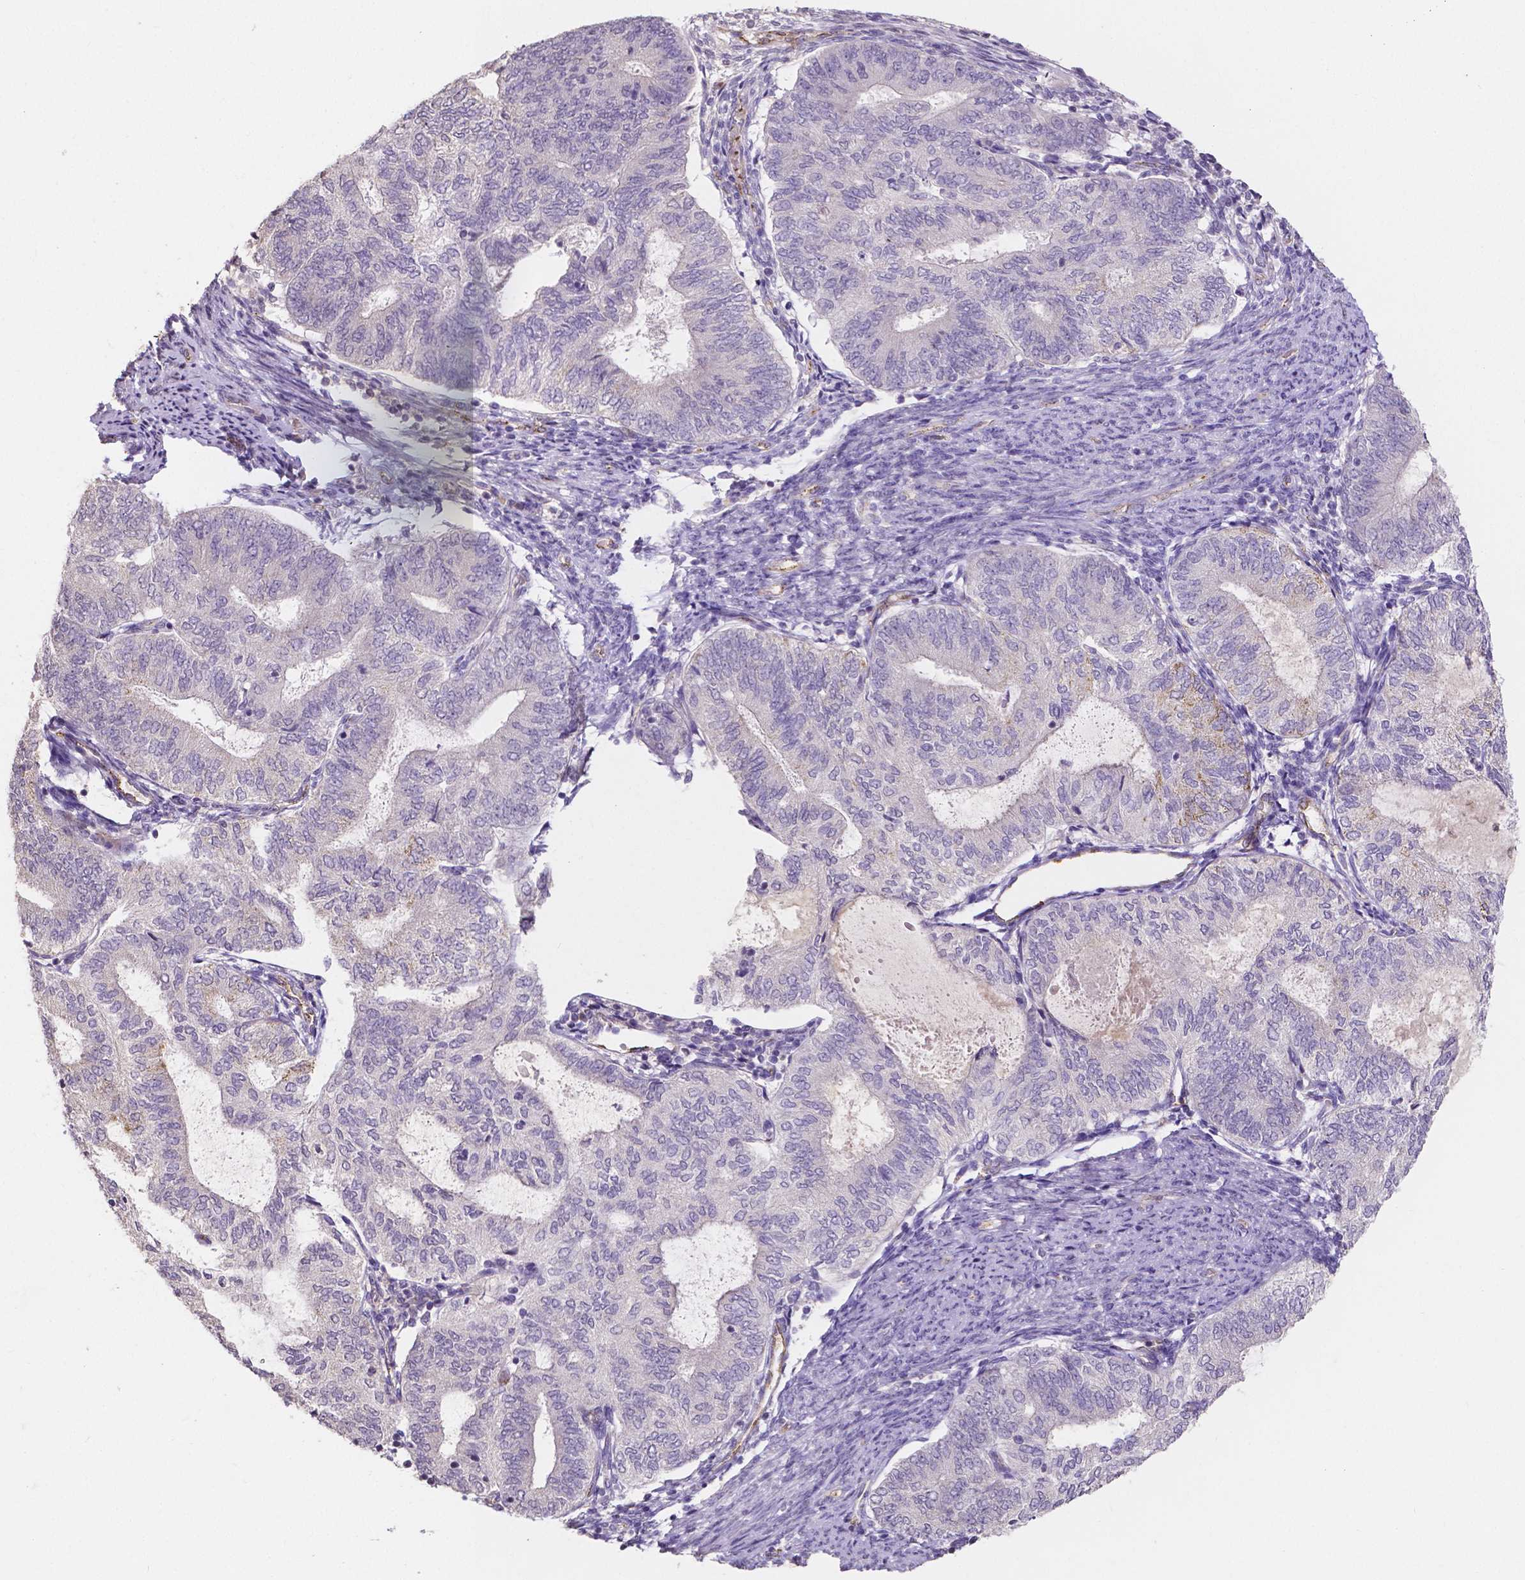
{"staining": {"intensity": "negative", "quantity": "none", "location": "none"}, "tissue": "endometrial cancer", "cell_type": "Tumor cells", "image_type": "cancer", "snomed": [{"axis": "morphology", "description": "Adenocarcinoma, NOS"}, {"axis": "topography", "description": "Endometrium"}], "caption": "An immunohistochemistry (IHC) micrograph of endometrial cancer is shown. There is no staining in tumor cells of endometrial cancer.", "gene": "ELAVL2", "patient": {"sex": "female", "age": 65}}